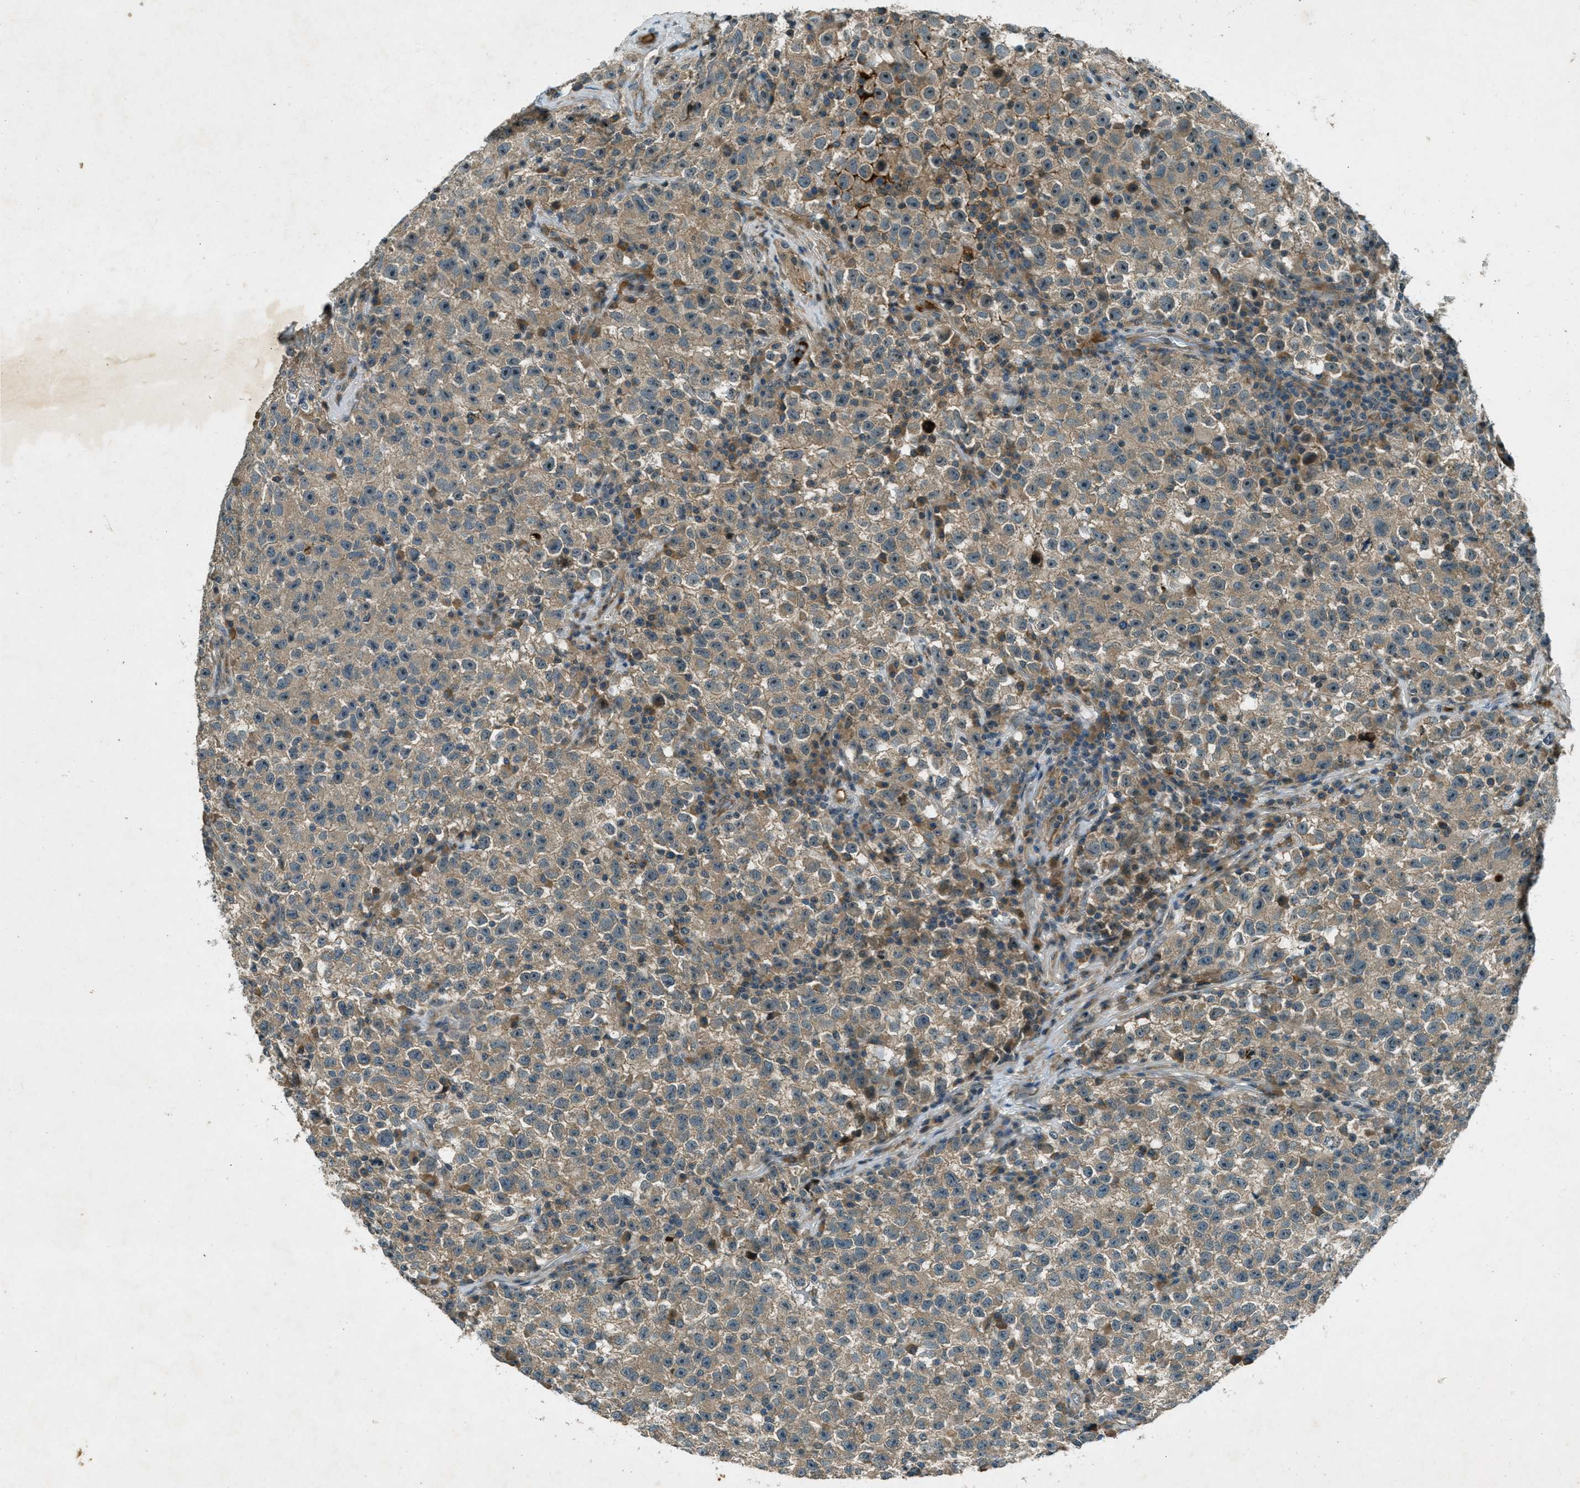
{"staining": {"intensity": "weak", "quantity": ">75%", "location": "cytoplasmic/membranous"}, "tissue": "testis cancer", "cell_type": "Tumor cells", "image_type": "cancer", "snomed": [{"axis": "morphology", "description": "Seminoma, NOS"}, {"axis": "topography", "description": "Testis"}], "caption": "Testis cancer stained with a brown dye shows weak cytoplasmic/membranous positive expression in approximately >75% of tumor cells.", "gene": "STK11", "patient": {"sex": "male", "age": 22}}